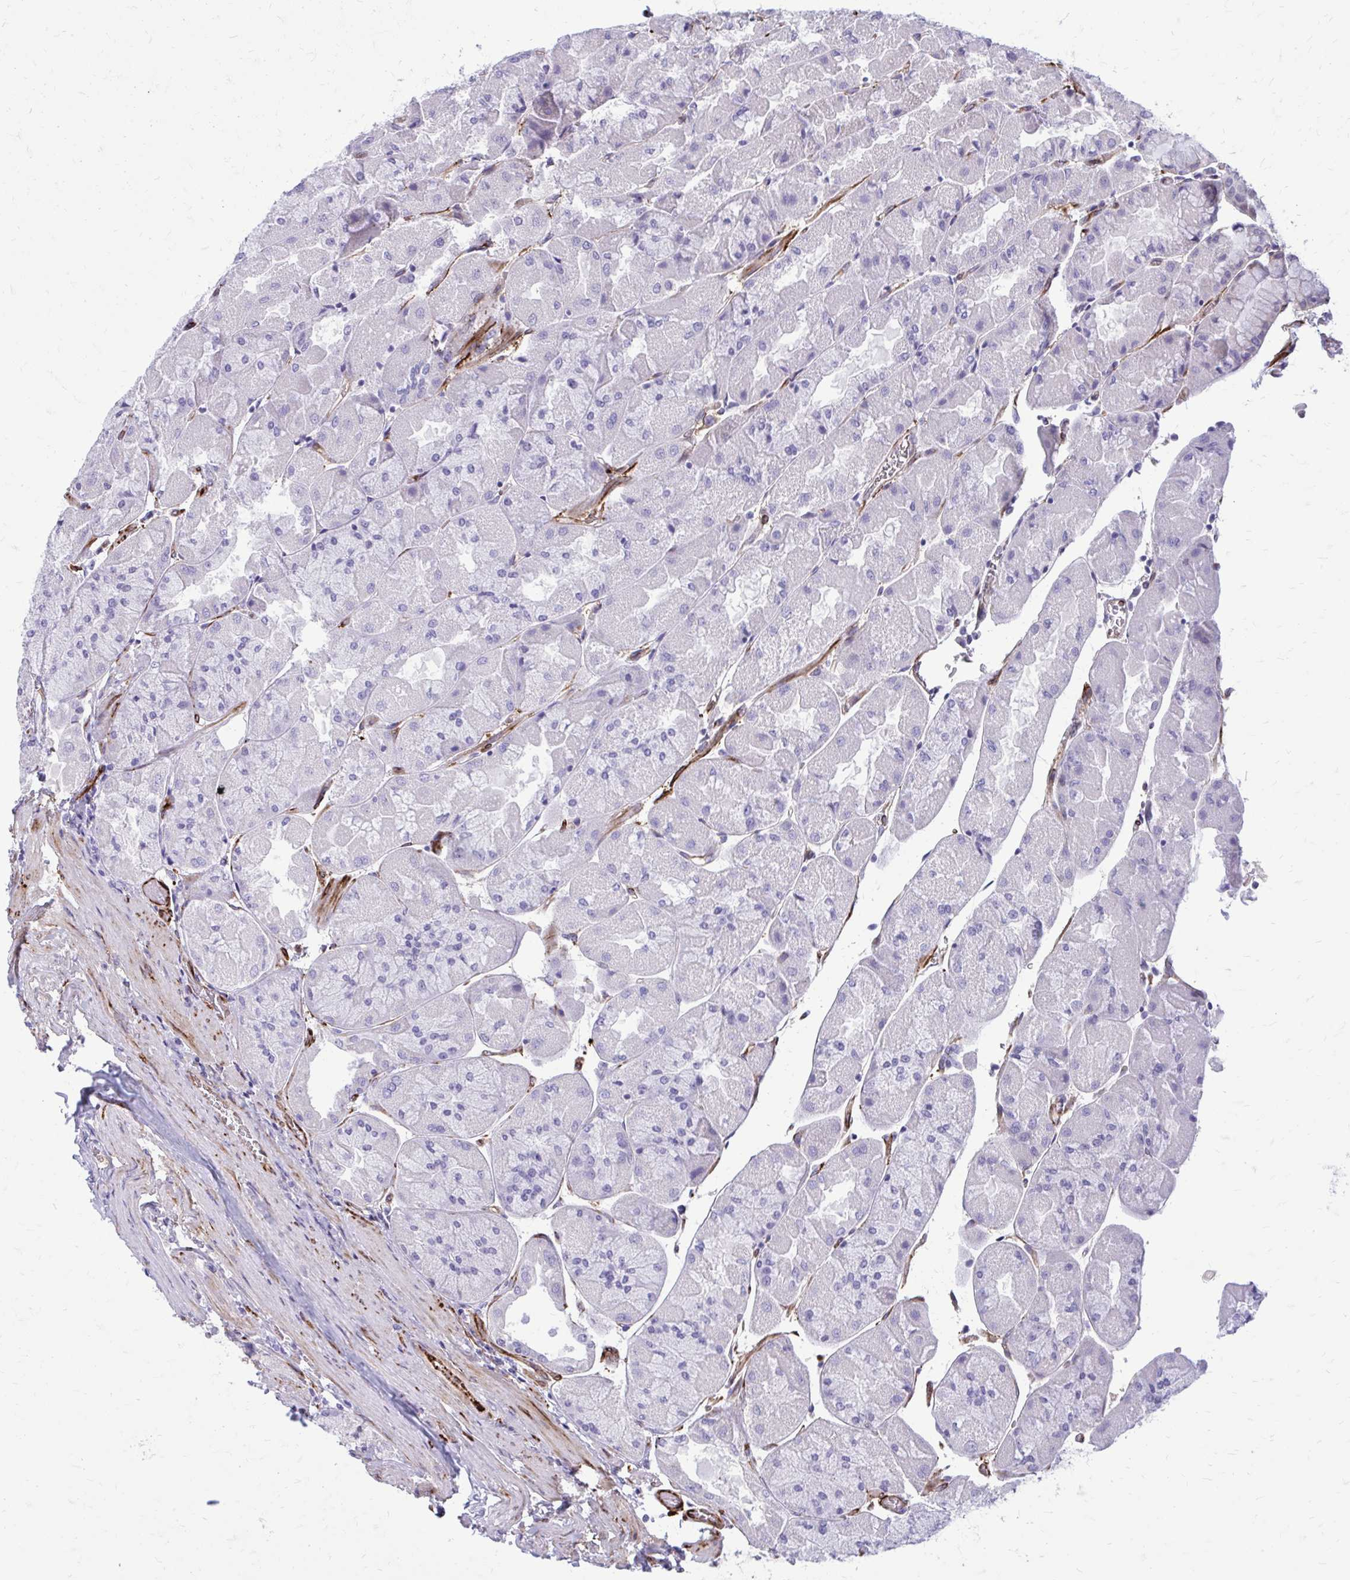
{"staining": {"intensity": "negative", "quantity": "none", "location": "none"}, "tissue": "stomach", "cell_type": "Glandular cells", "image_type": "normal", "snomed": [{"axis": "morphology", "description": "Normal tissue, NOS"}, {"axis": "topography", "description": "Stomach"}], "caption": "Glandular cells are negative for protein expression in normal human stomach. (IHC, brightfield microscopy, high magnification).", "gene": "BEND5", "patient": {"sex": "female", "age": 61}}